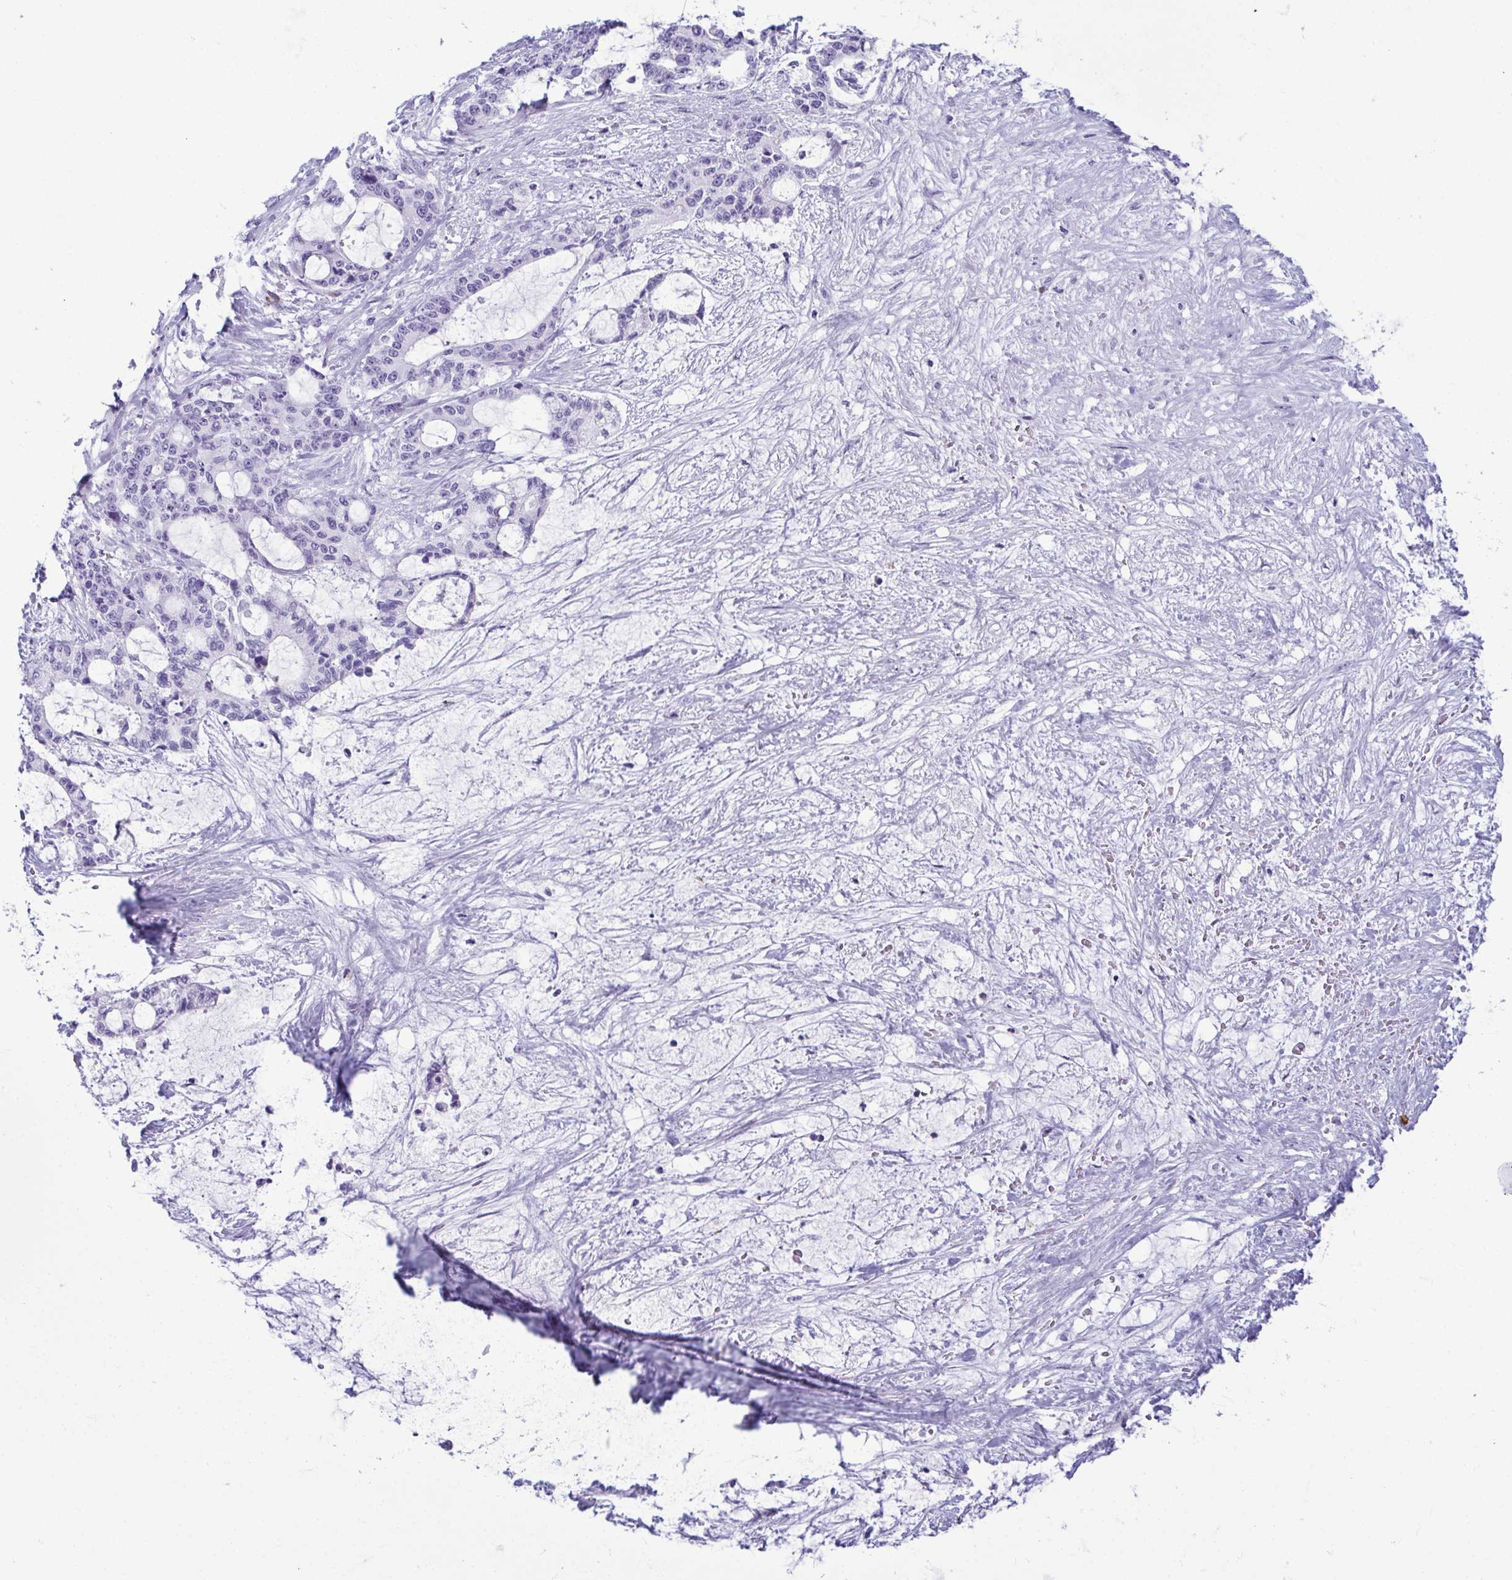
{"staining": {"intensity": "negative", "quantity": "none", "location": "none"}, "tissue": "liver cancer", "cell_type": "Tumor cells", "image_type": "cancer", "snomed": [{"axis": "morphology", "description": "Normal tissue, NOS"}, {"axis": "morphology", "description": "Cholangiocarcinoma"}, {"axis": "topography", "description": "Liver"}, {"axis": "topography", "description": "Peripheral nerve tissue"}], "caption": "Tumor cells show no significant staining in liver cholangiocarcinoma.", "gene": "SERPINI1", "patient": {"sex": "female", "age": 73}}